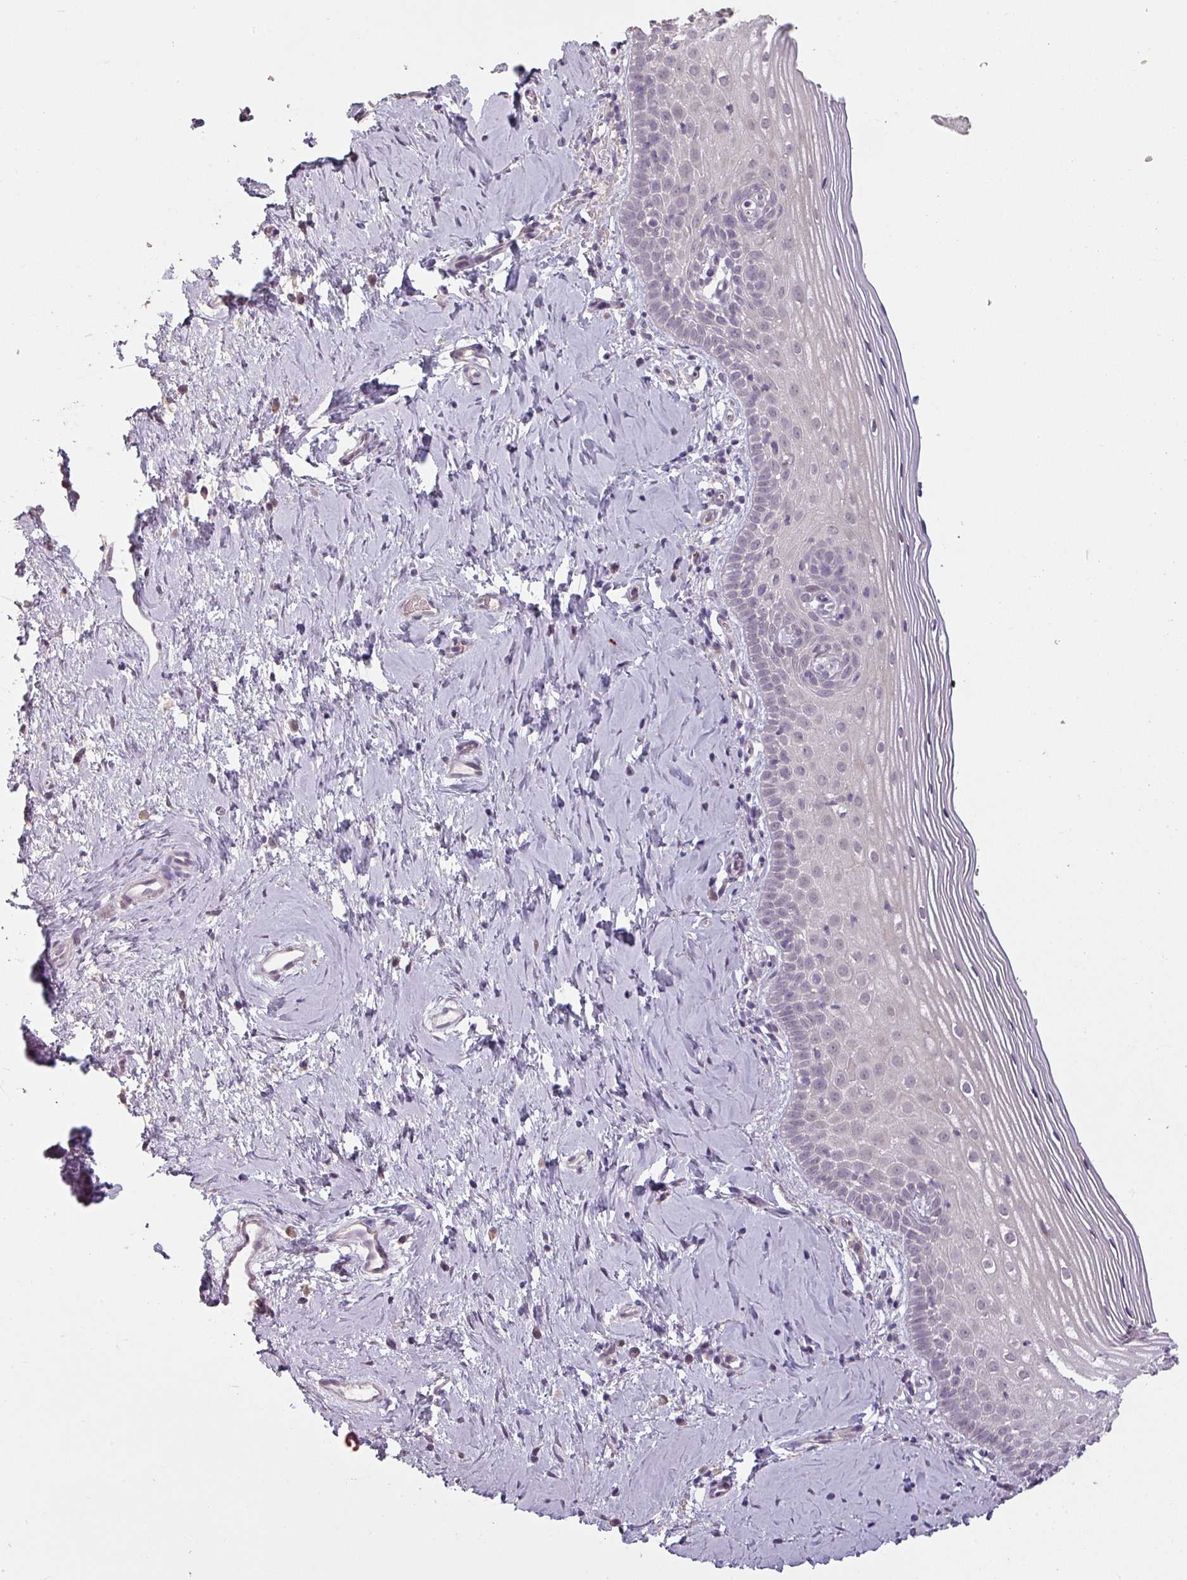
{"staining": {"intensity": "weak", "quantity": "25%-75%", "location": "cytoplasmic/membranous"}, "tissue": "cervix", "cell_type": "Glandular cells", "image_type": "normal", "snomed": [{"axis": "morphology", "description": "Normal tissue, NOS"}, {"axis": "topography", "description": "Cervix"}], "caption": "Immunohistochemical staining of unremarkable cervix exhibits low levels of weak cytoplasmic/membranous expression in approximately 25%-75% of glandular cells. The protein is stained brown, and the nuclei are stained in blue (DAB (3,3'-diaminobenzidine) IHC with brightfield microscopy, high magnification).", "gene": "LYPLA1", "patient": {"sex": "female", "age": 44}}